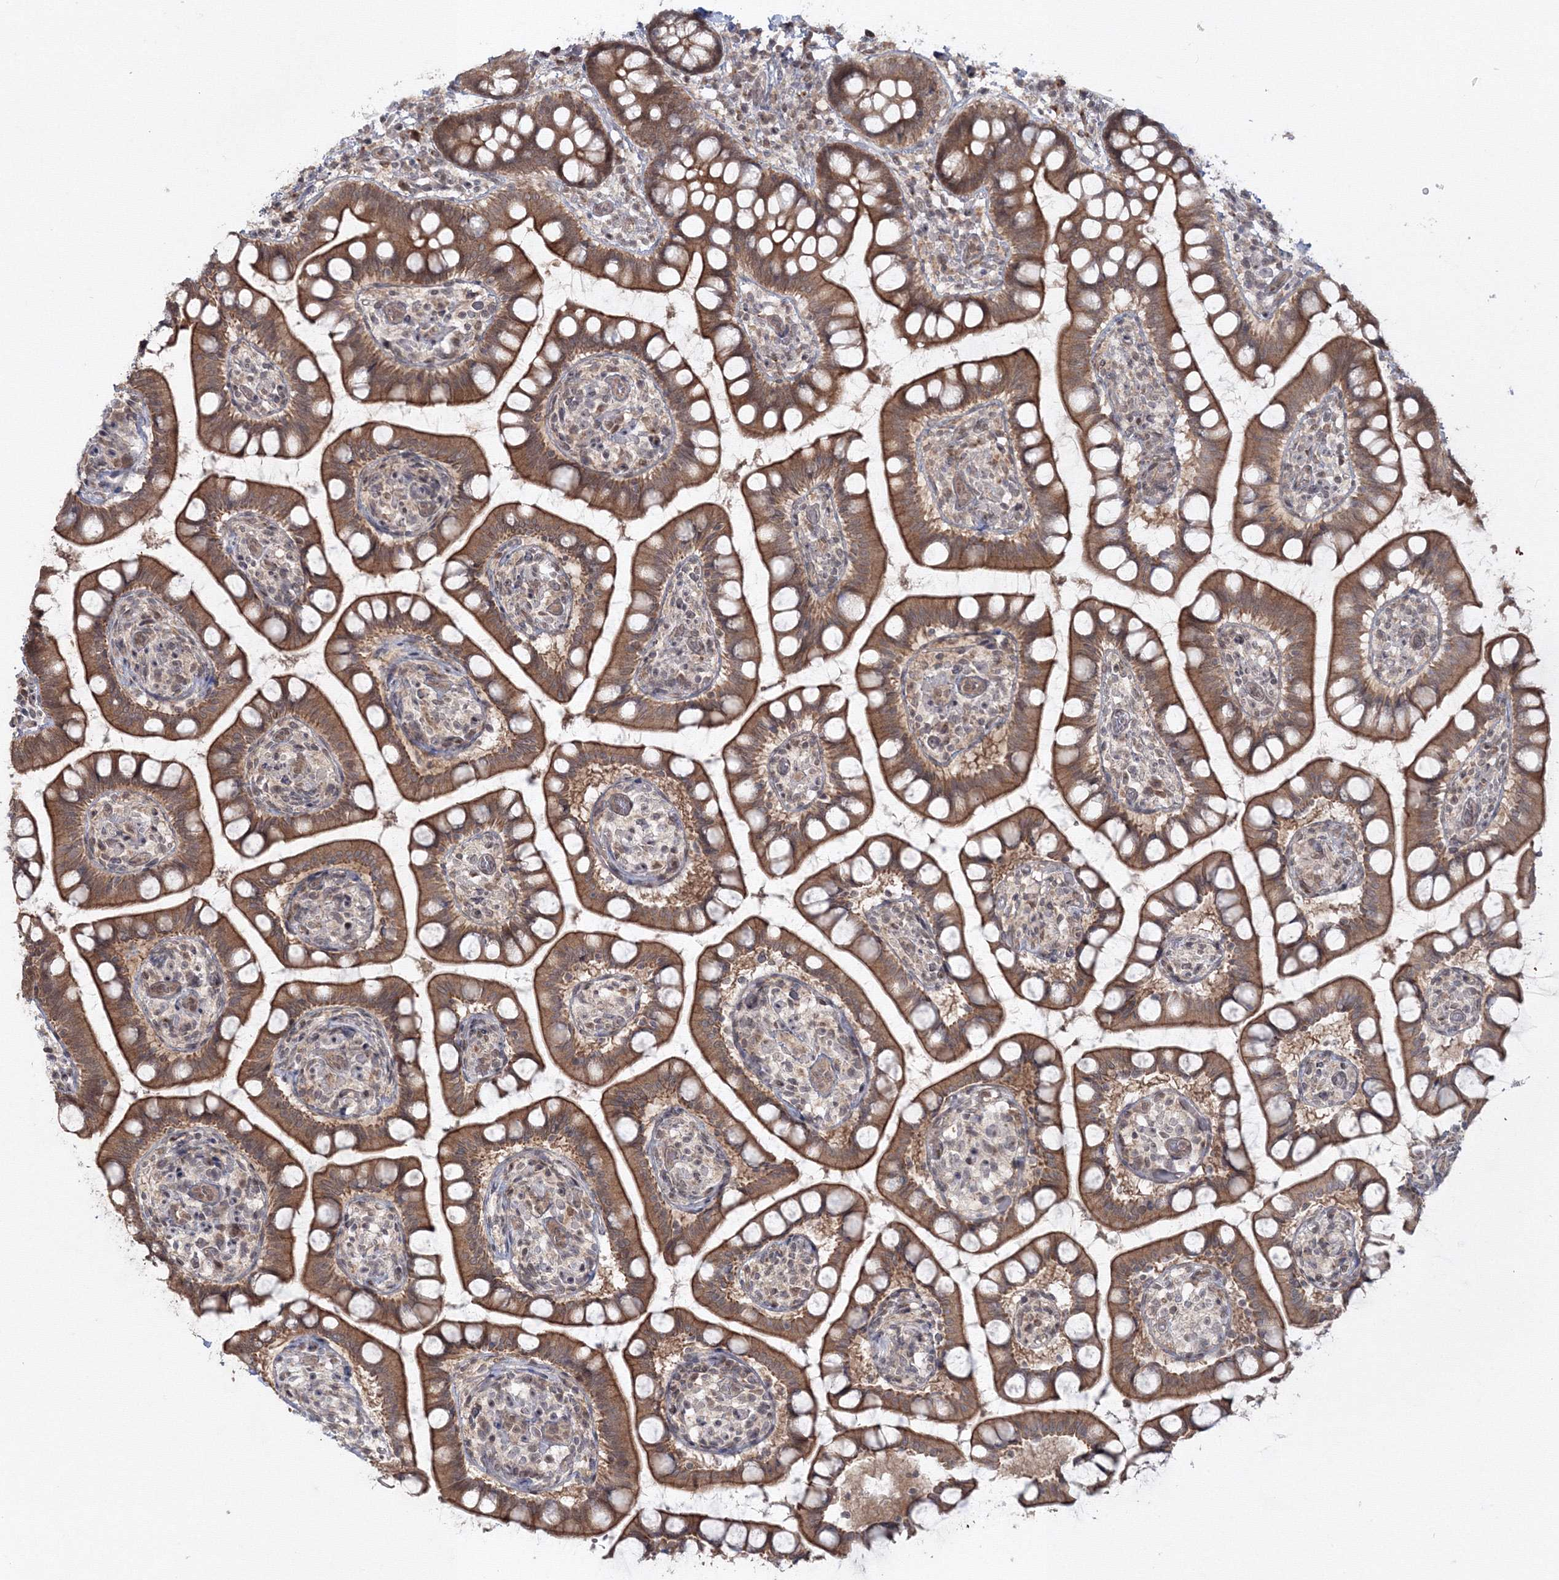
{"staining": {"intensity": "strong", "quantity": ">75%", "location": "cytoplasmic/membranous"}, "tissue": "small intestine", "cell_type": "Glandular cells", "image_type": "normal", "snomed": [{"axis": "morphology", "description": "Normal tissue, NOS"}, {"axis": "topography", "description": "Small intestine"}], "caption": "Immunohistochemistry (IHC) photomicrograph of benign human small intestine stained for a protein (brown), which shows high levels of strong cytoplasmic/membranous positivity in about >75% of glandular cells.", "gene": "ZFAND6", "patient": {"sex": "male", "age": 52}}